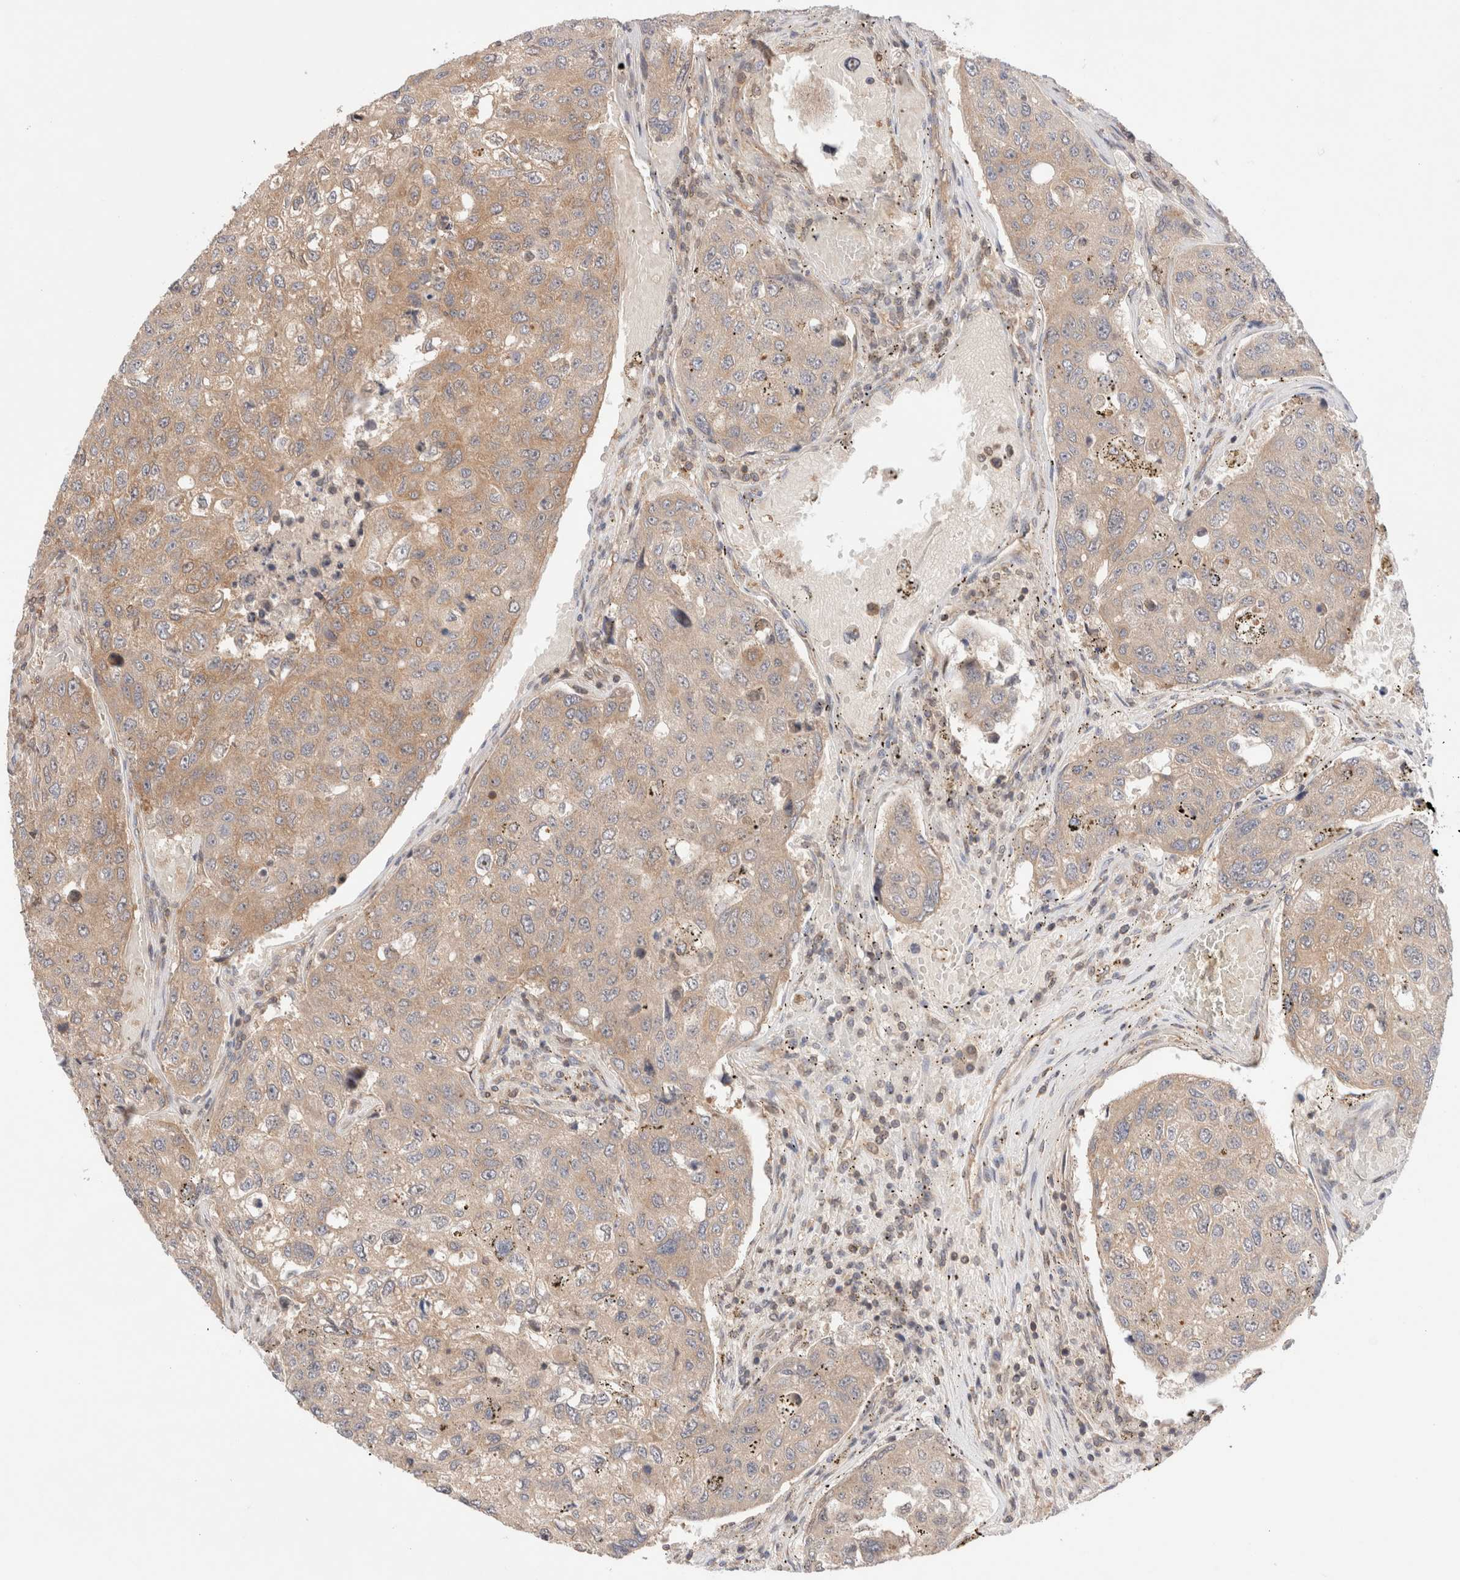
{"staining": {"intensity": "moderate", "quantity": "25%-75%", "location": "cytoplasmic/membranous"}, "tissue": "urothelial cancer", "cell_type": "Tumor cells", "image_type": "cancer", "snomed": [{"axis": "morphology", "description": "Urothelial carcinoma, High grade"}, {"axis": "topography", "description": "Lymph node"}, {"axis": "topography", "description": "Urinary bladder"}], "caption": "Immunohistochemical staining of urothelial cancer displays moderate cytoplasmic/membranous protein staining in approximately 25%-75% of tumor cells. Nuclei are stained in blue.", "gene": "SIKE1", "patient": {"sex": "male", "age": 51}}